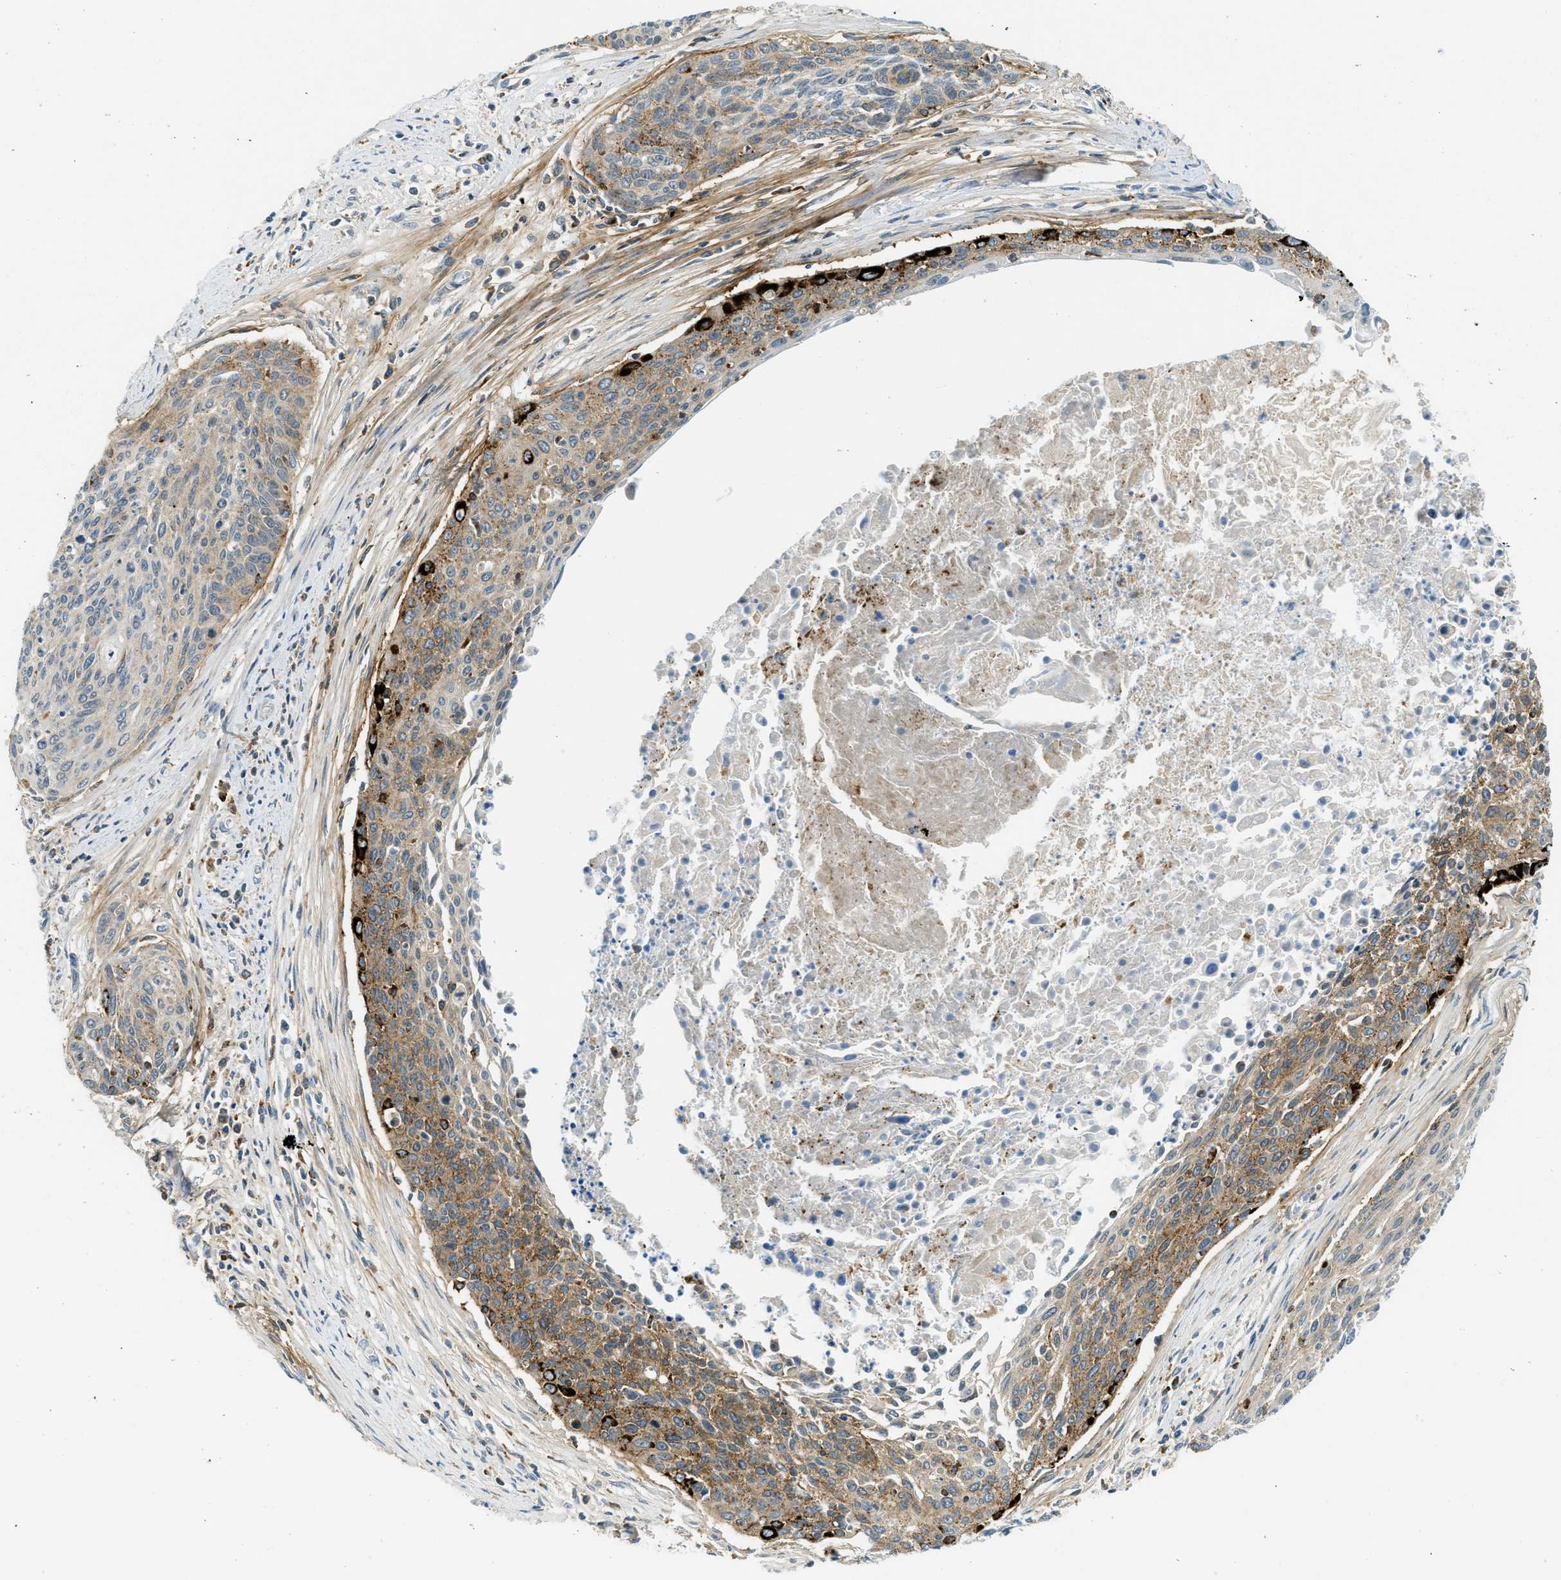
{"staining": {"intensity": "moderate", "quantity": ">75%", "location": "cytoplasmic/membranous"}, "tissue": "cervical cancer", "cell_type": "Tumor cells", "image_type": "cancer", "snomed": [{"axis": "morphology", "description": "Squamous cell carcinoma, NOS"}, {"axis": "topography", "description": "Cervix"}], "caption": "This micrograph shows immunohistochemistry staining of human cervical squamous cell carcinoma, with medium moderate cytoplasmic/membranous staining in about >75% of tumor cells.", "gene": "PLBD2", "patient": {"sex": "female", "age": 55}}